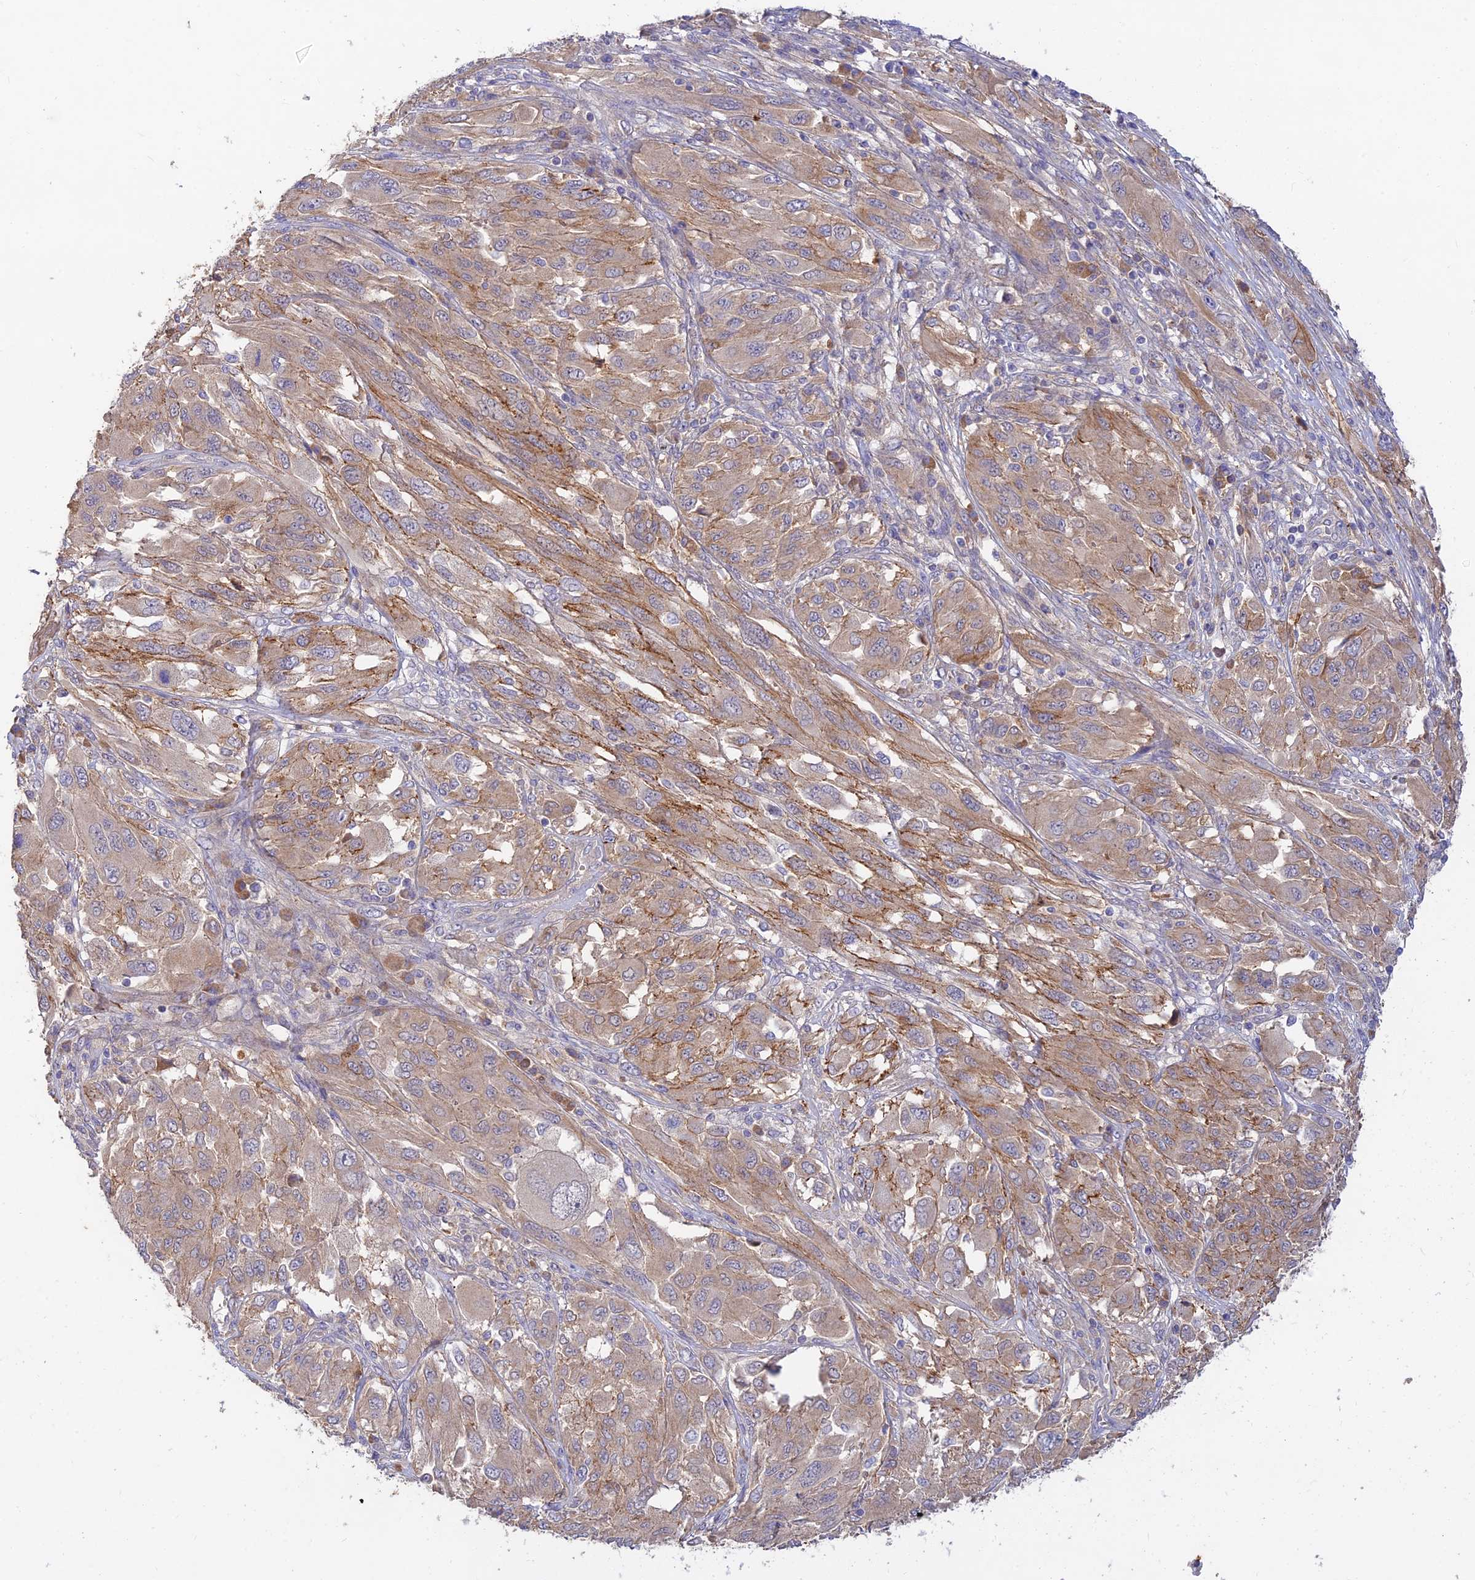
{"staining": {"intensity": "negative", "quantity": "none", "location": "none"}, "tissue": "melanoma", "cell_type": "Tumor cells", "image_type": "cancer", "snomed": [{"axis": "morphology", "description": "Malignant melanoma, NOS"}, {"axis": "topography", "description": "Skin"}], "caption": "Melanoma was stained to show a protein in brown. There is no significant staining in tumor cells. (DAB immunohistochemistry, high magnification).", "gene": "ACSM5", "patient": {"sex": "female", "age": 91}}